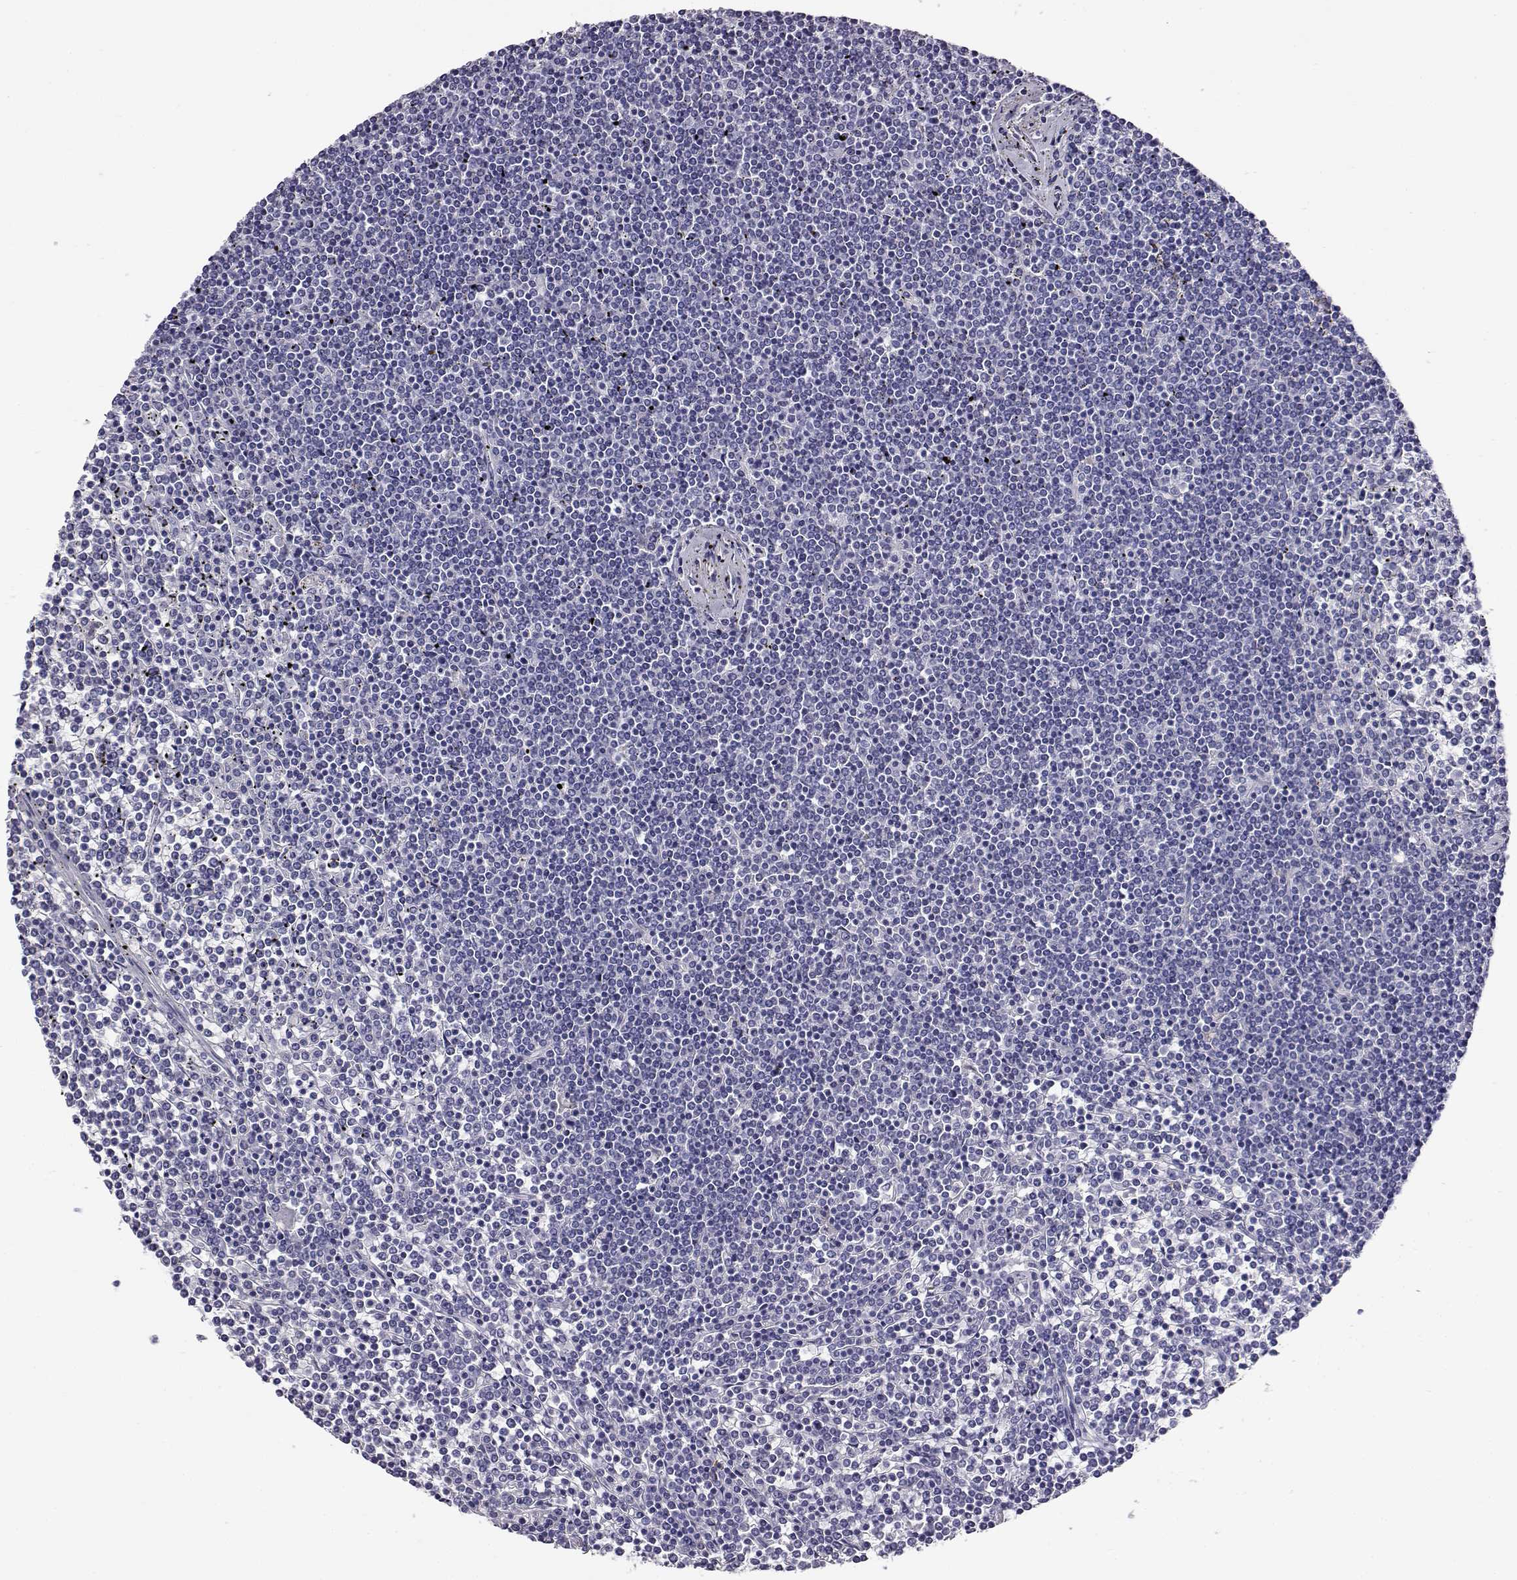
{"staining": {"intensity": "negative", "quantity": "none", "location": "none"}, "tissue": "lymphoma", "cell_type": "Tumor cells", "image_type": "cancer", "snomed": [{"axis": "morphology", "description": "Malignant lymphoma, non-Hodgkin's type, Low grade"}, {"axis": "topography", "description": "Spleen"}], "caption": "Immunohistochemistry histopathology image of neoplastic tissue: human low-grade malignant lymphoma, non-Hodgkin's type stained with DAB reveals no significant protein expression in tumor cells. Nuclei are stained in blue.", "gene": "AKR1B1", "patient": {"sex": "female", "age": 19}}